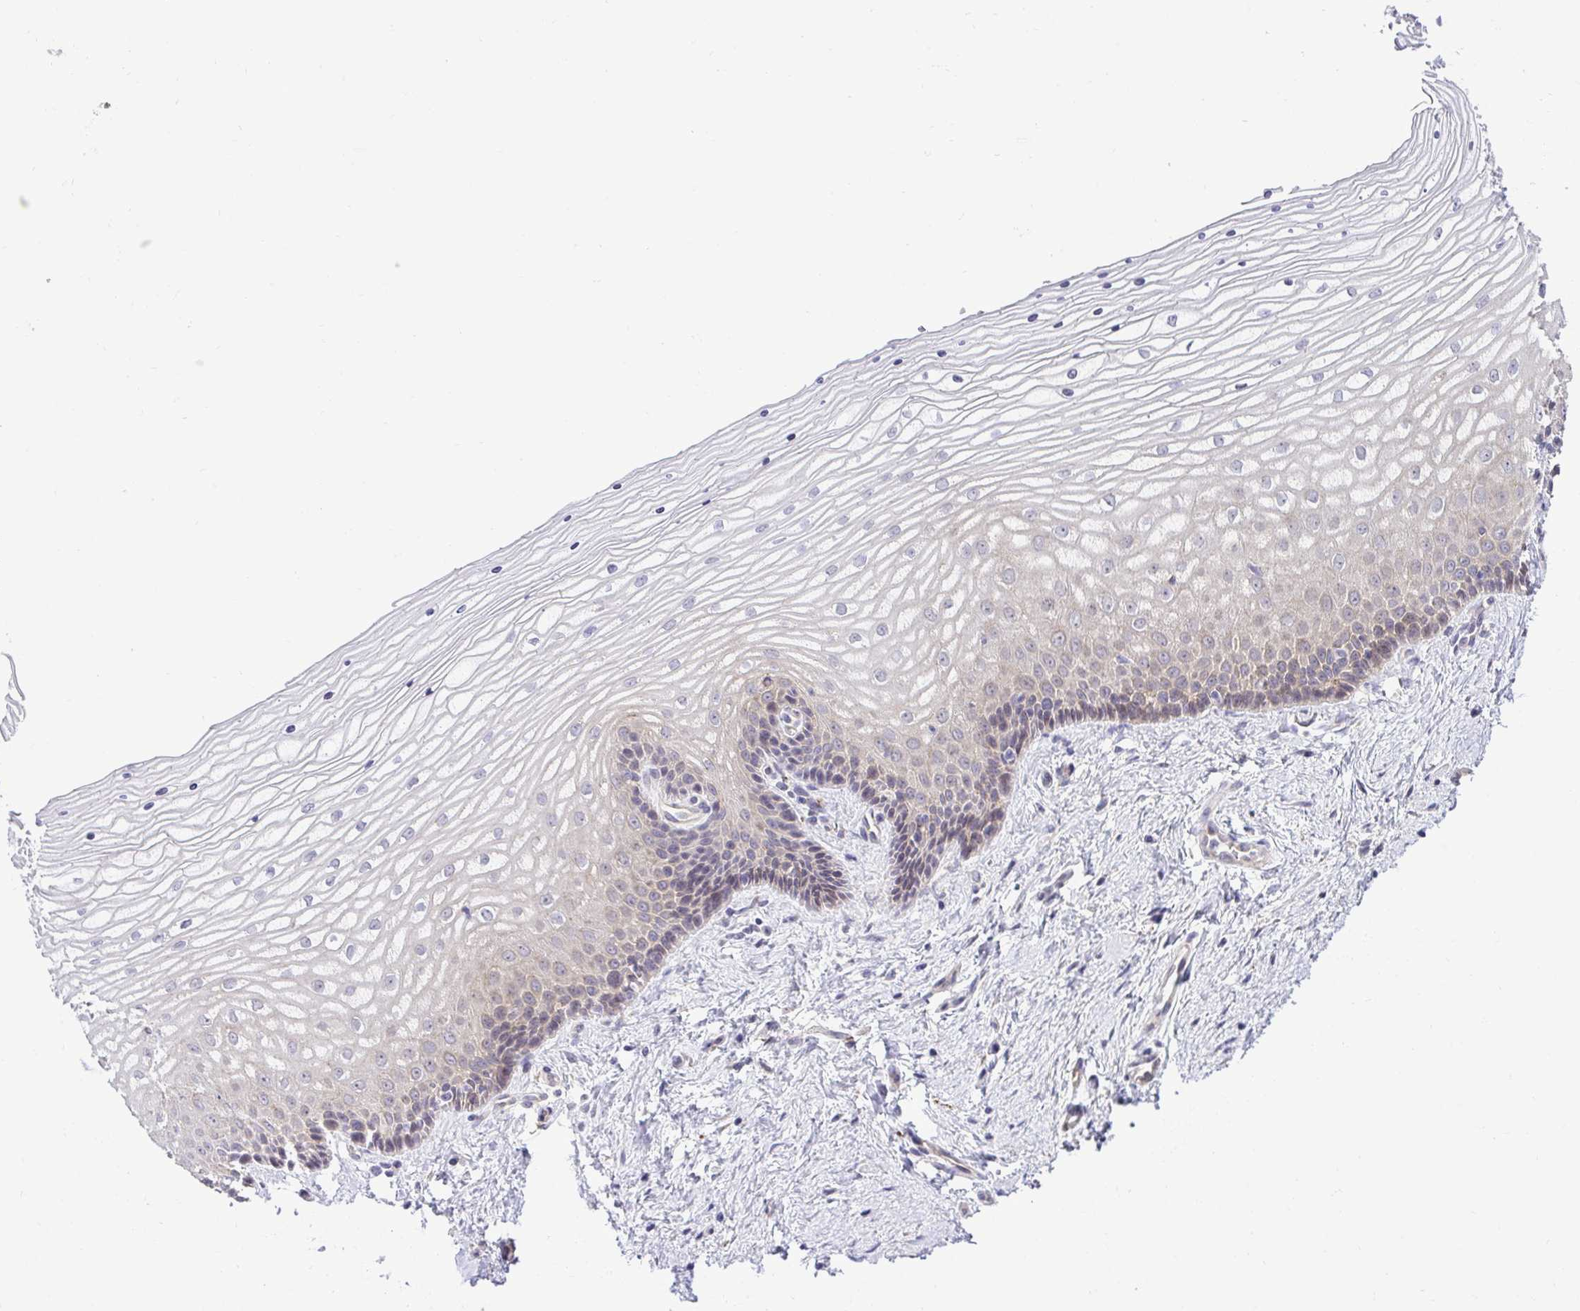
{"staining": {"intensity": "moderate", "quantity": "25%-75%", "location": "cytoplasmic/membranous"}, "tissue": "vagina", "cell_type": "Squamous epithelial cells", "image_type": "normal", "snomed": [{"axis": "morphology", "description": "Normal tissue, NOS"}, {"axis": "topography", "description": "Vagina"}], "caption": "Protein expression analysis of benign human vagina reveals moderate cytoplasmic/membranous expression in about 25%-75% of squamous epithelial cells.", "gene": "XAF1", "patient": {"sex": "female", "age": 45}}